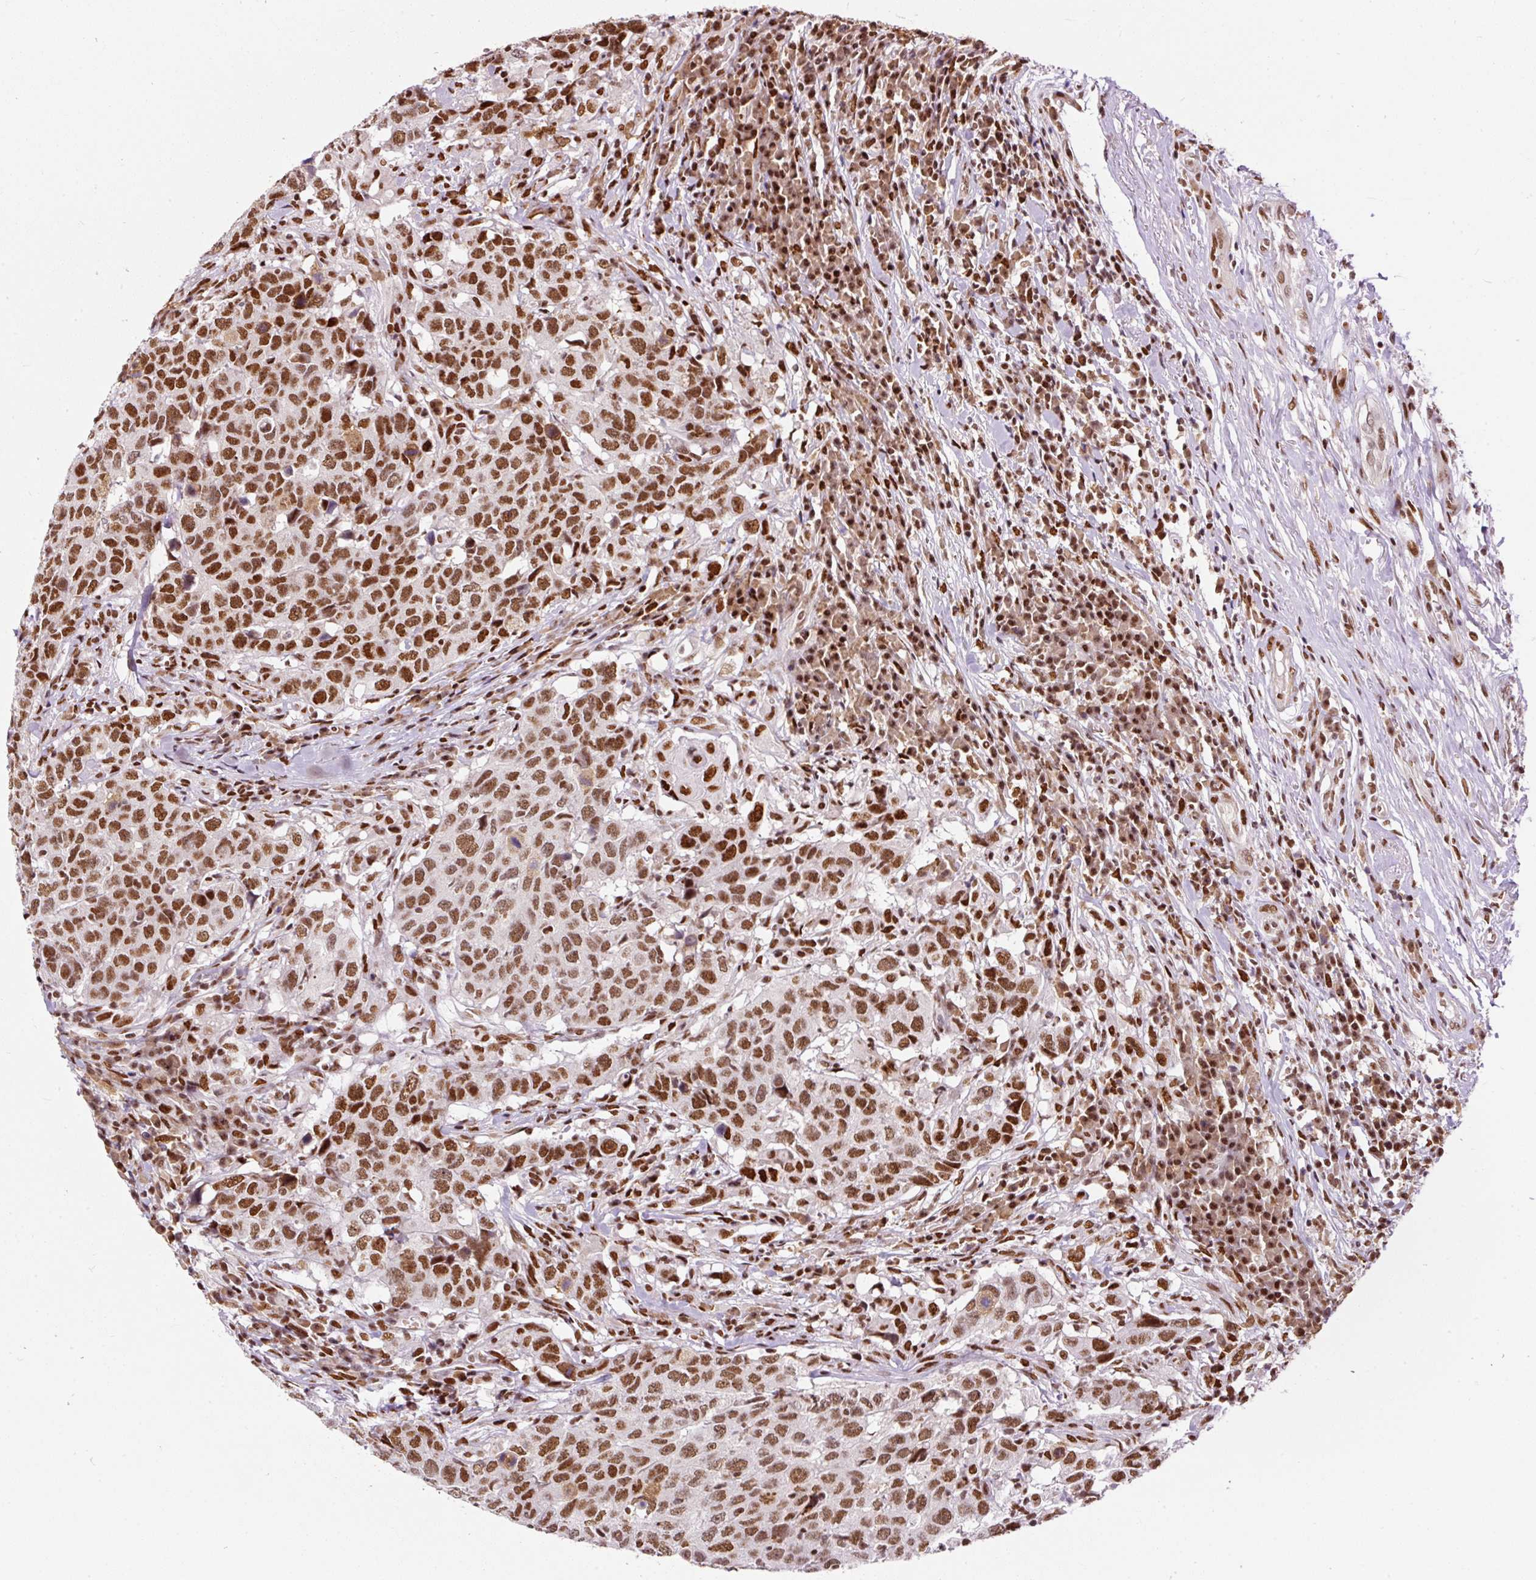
{"staining": {"intensity": "strong", "quantity": ">75%", "location": "nuclear"}, "tissue": "head and neck cancer", "cell_type": "Tumor cells", "image_type": "cancer", "snomed": [{"axis": "morphology", "description": "Normal tissue, NOS"}, {"axis": "morphology", "description": "Squamous cell carcinoma, NOS"}, {"axis": "topography", "description": "Skeletal muscle"}, {"axis": "topography", "description": "Vascular tissue"}, {"axis": "topography", "description": "Peripheral nerve tissue"}, {"axis": "topography", "description": "Head-Neck"}], "caption": "A brown stain highlights strong nuclear staining of a protein in head and neck cancer (squamous cell carcinoma) tumor cells.", "gene": "HNRNPC", "patient": {"sex": "male", "age": 66}}